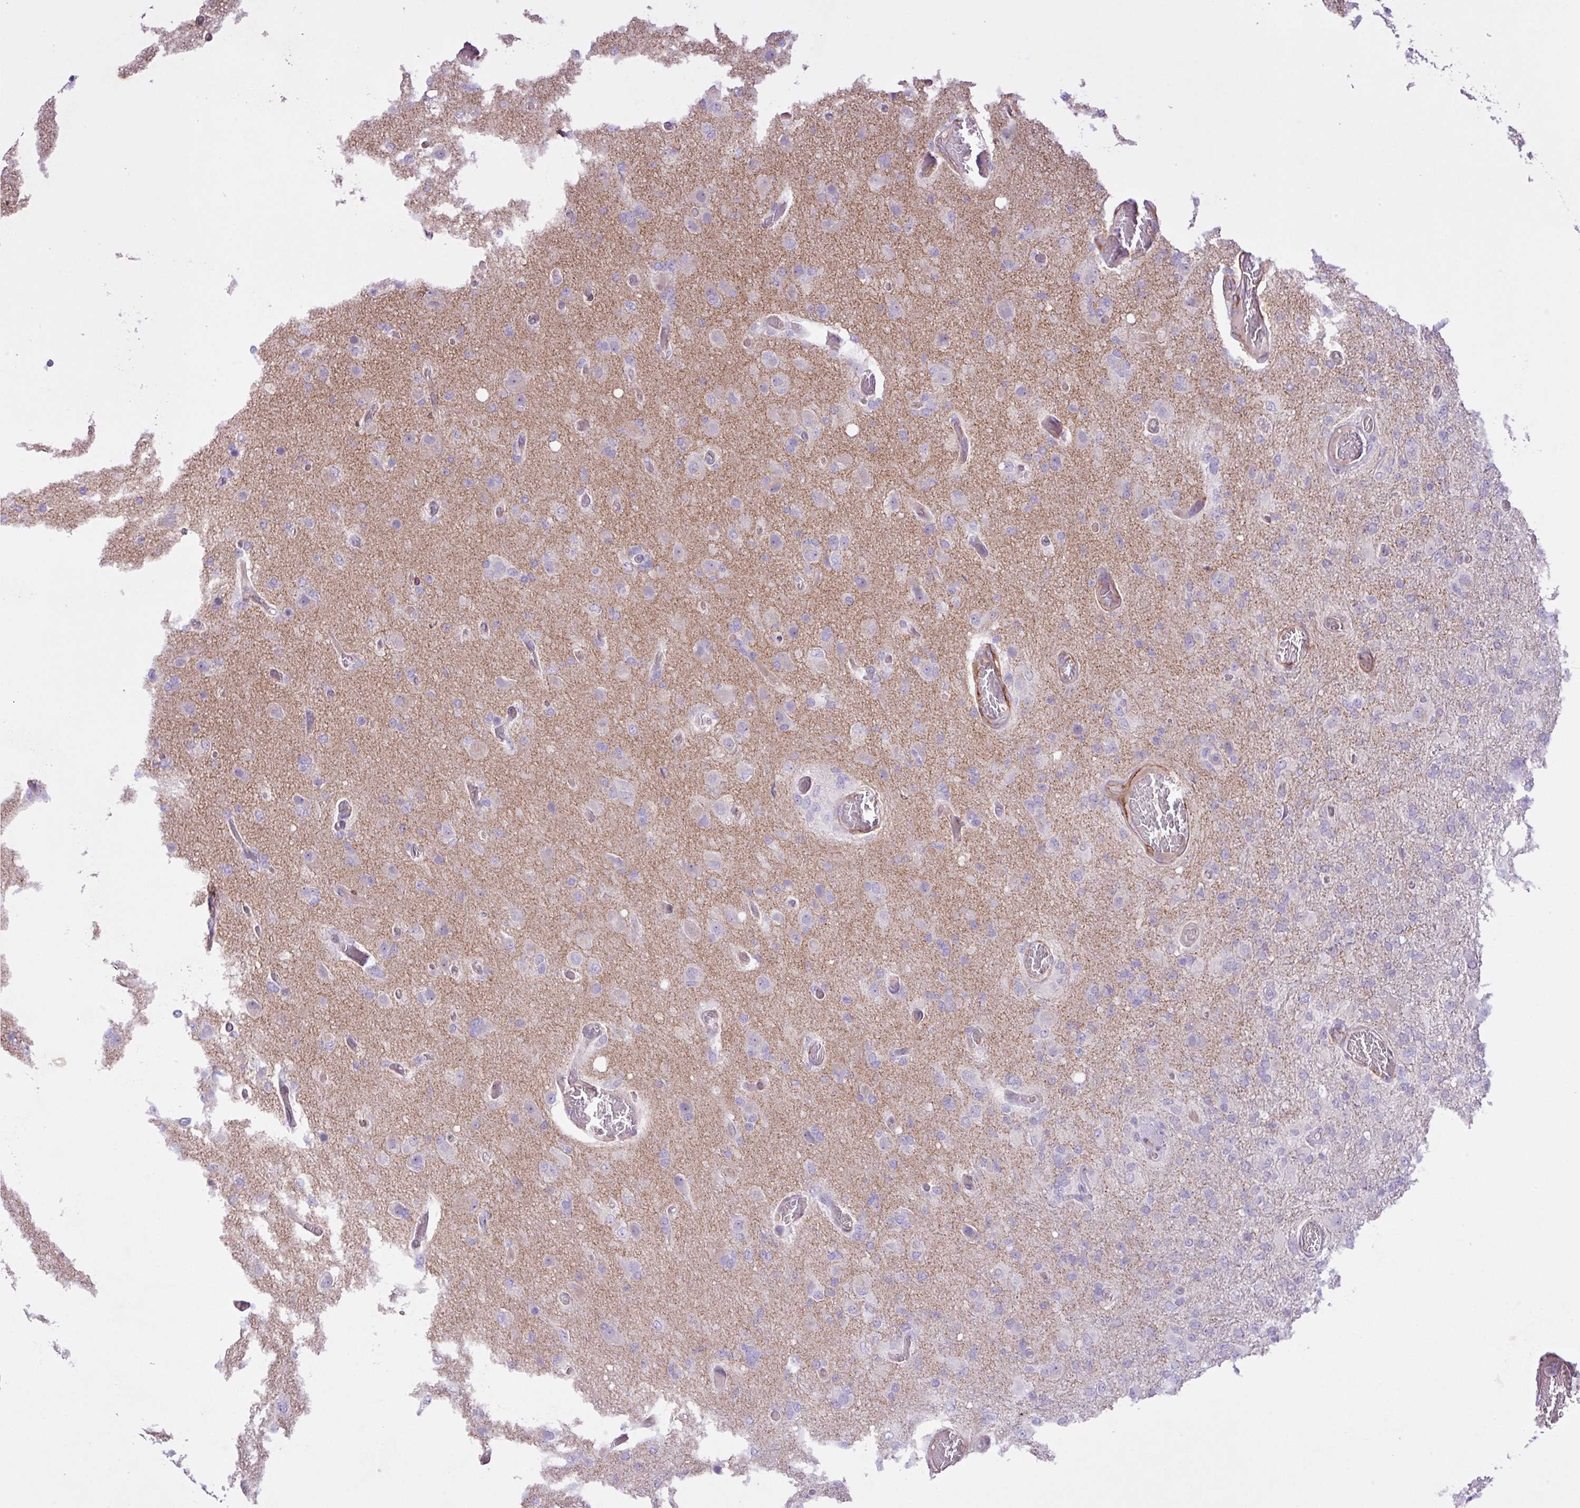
{"staining": {"intensity": "negative", "quantity": "none", "location": "none"}, "tissue": "glioma", "cell_type": "Tumor cells", "image_type": "cancer", "snomed": [{"axis": "morphology", "description": "Glioma, malignant, High grade"}, {"axis": "topography", "description": "Brain"}], "caption": "An immunohistochemistry (IHC) micrograph of malignant glioma (high-grade) is shown. There is no staining in tumor cells of malignant glioma (high-grade). (DAB (3,3'-diaminobenzidine) immunohistochemistry (IHC), high magnification).", "gene": "CD248", "patient": {"sex": "female", "age": 74}}